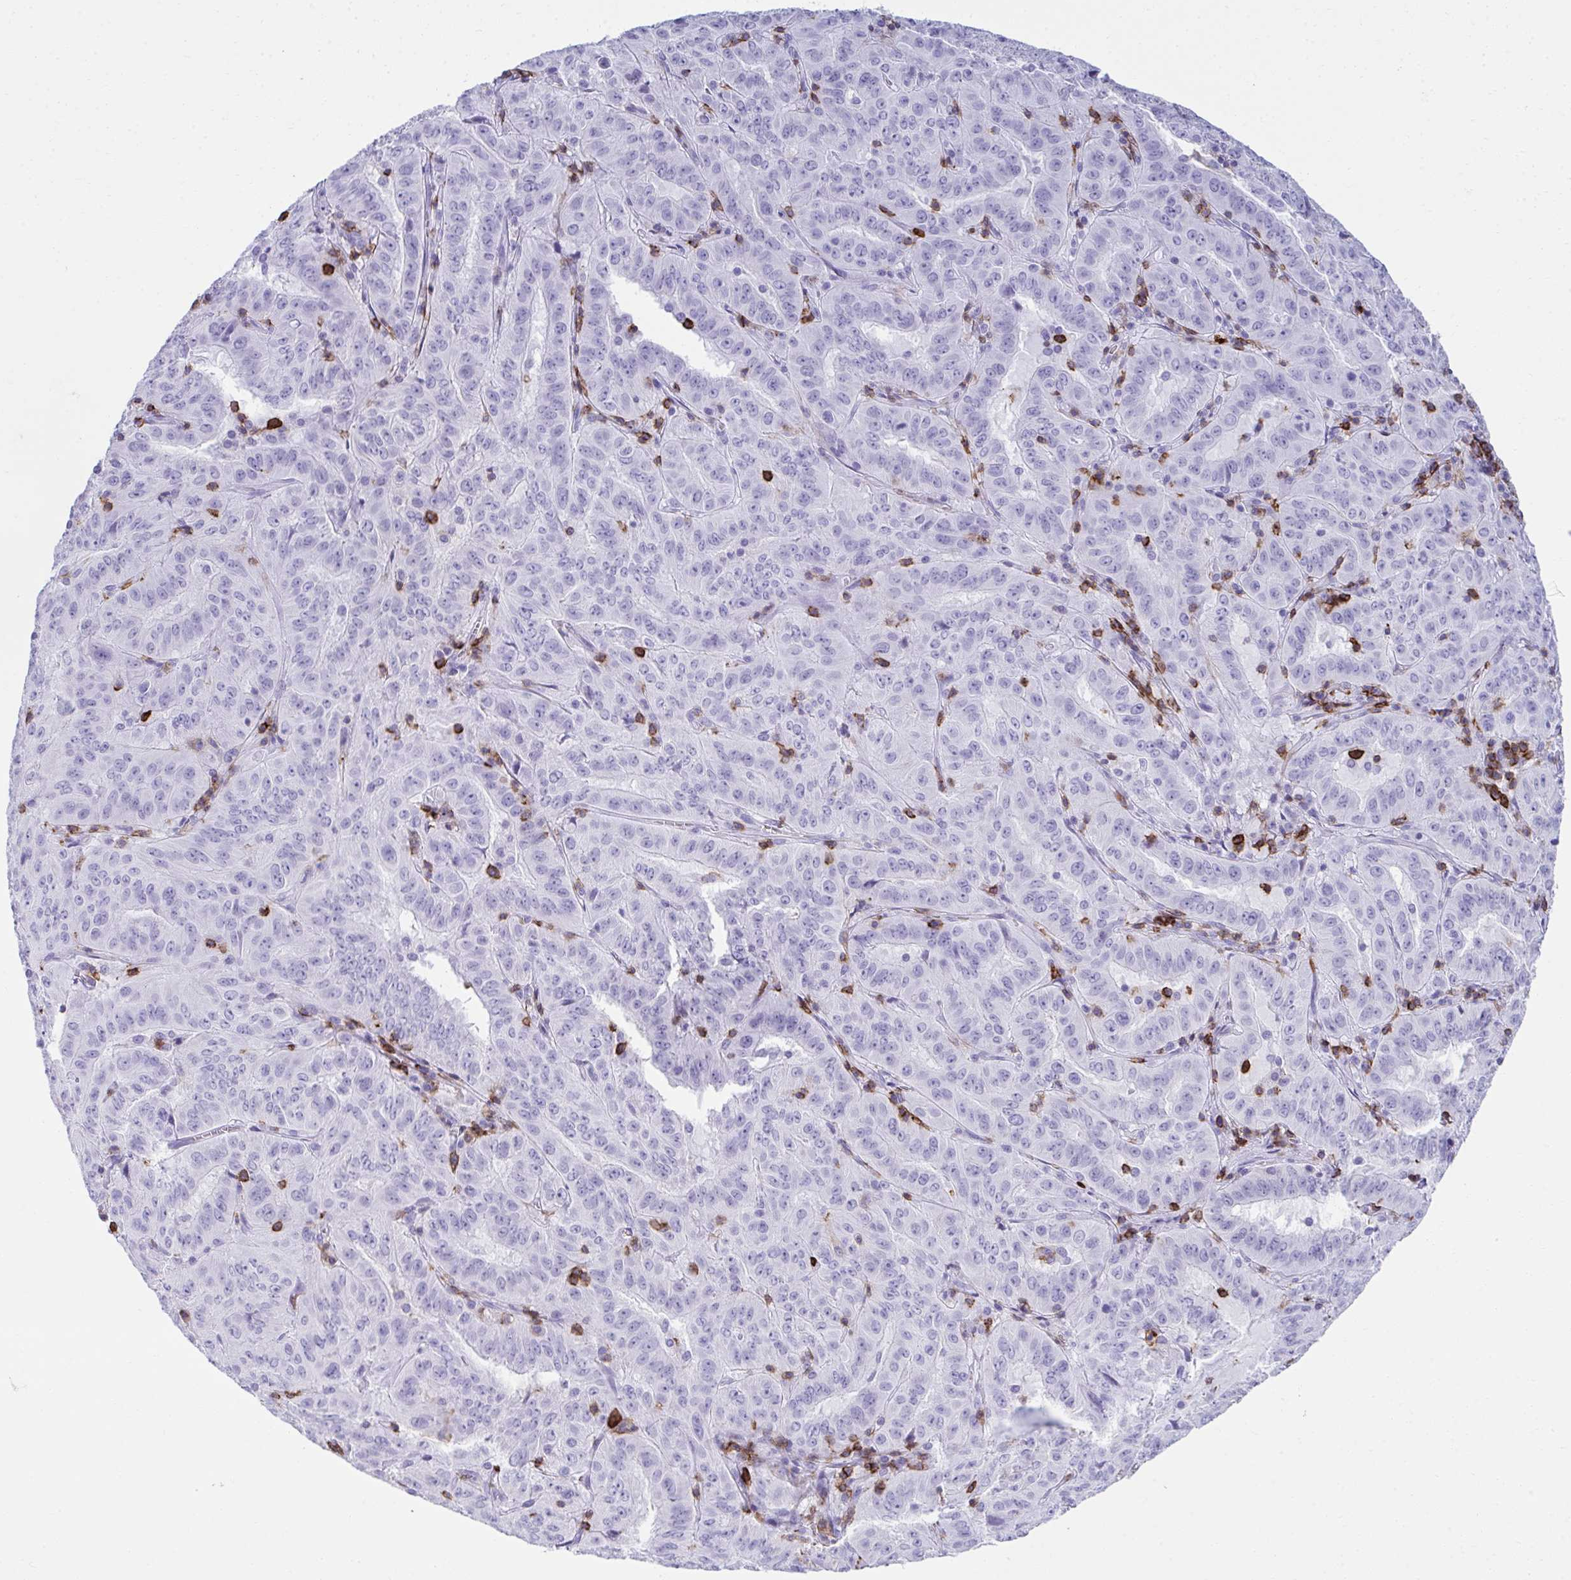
{"staining": {"intensity": "negative", "quantity": "none", "location": "none"}, "tissue": "pancreatic cancer", "cell_type": "Tumor cells", "image_type": "cancer", "snomed": [{"axis": "morphology", "description": "Adenocarcinoma, NOS"}, {"axis": "topography", "description": "Pancreas"}], "caption": "This is an IHC image of pancreatic cancer. There is no expression in tumor cells.", "gene": "SPN", "patient": {"sex": "male", "age": 63}}